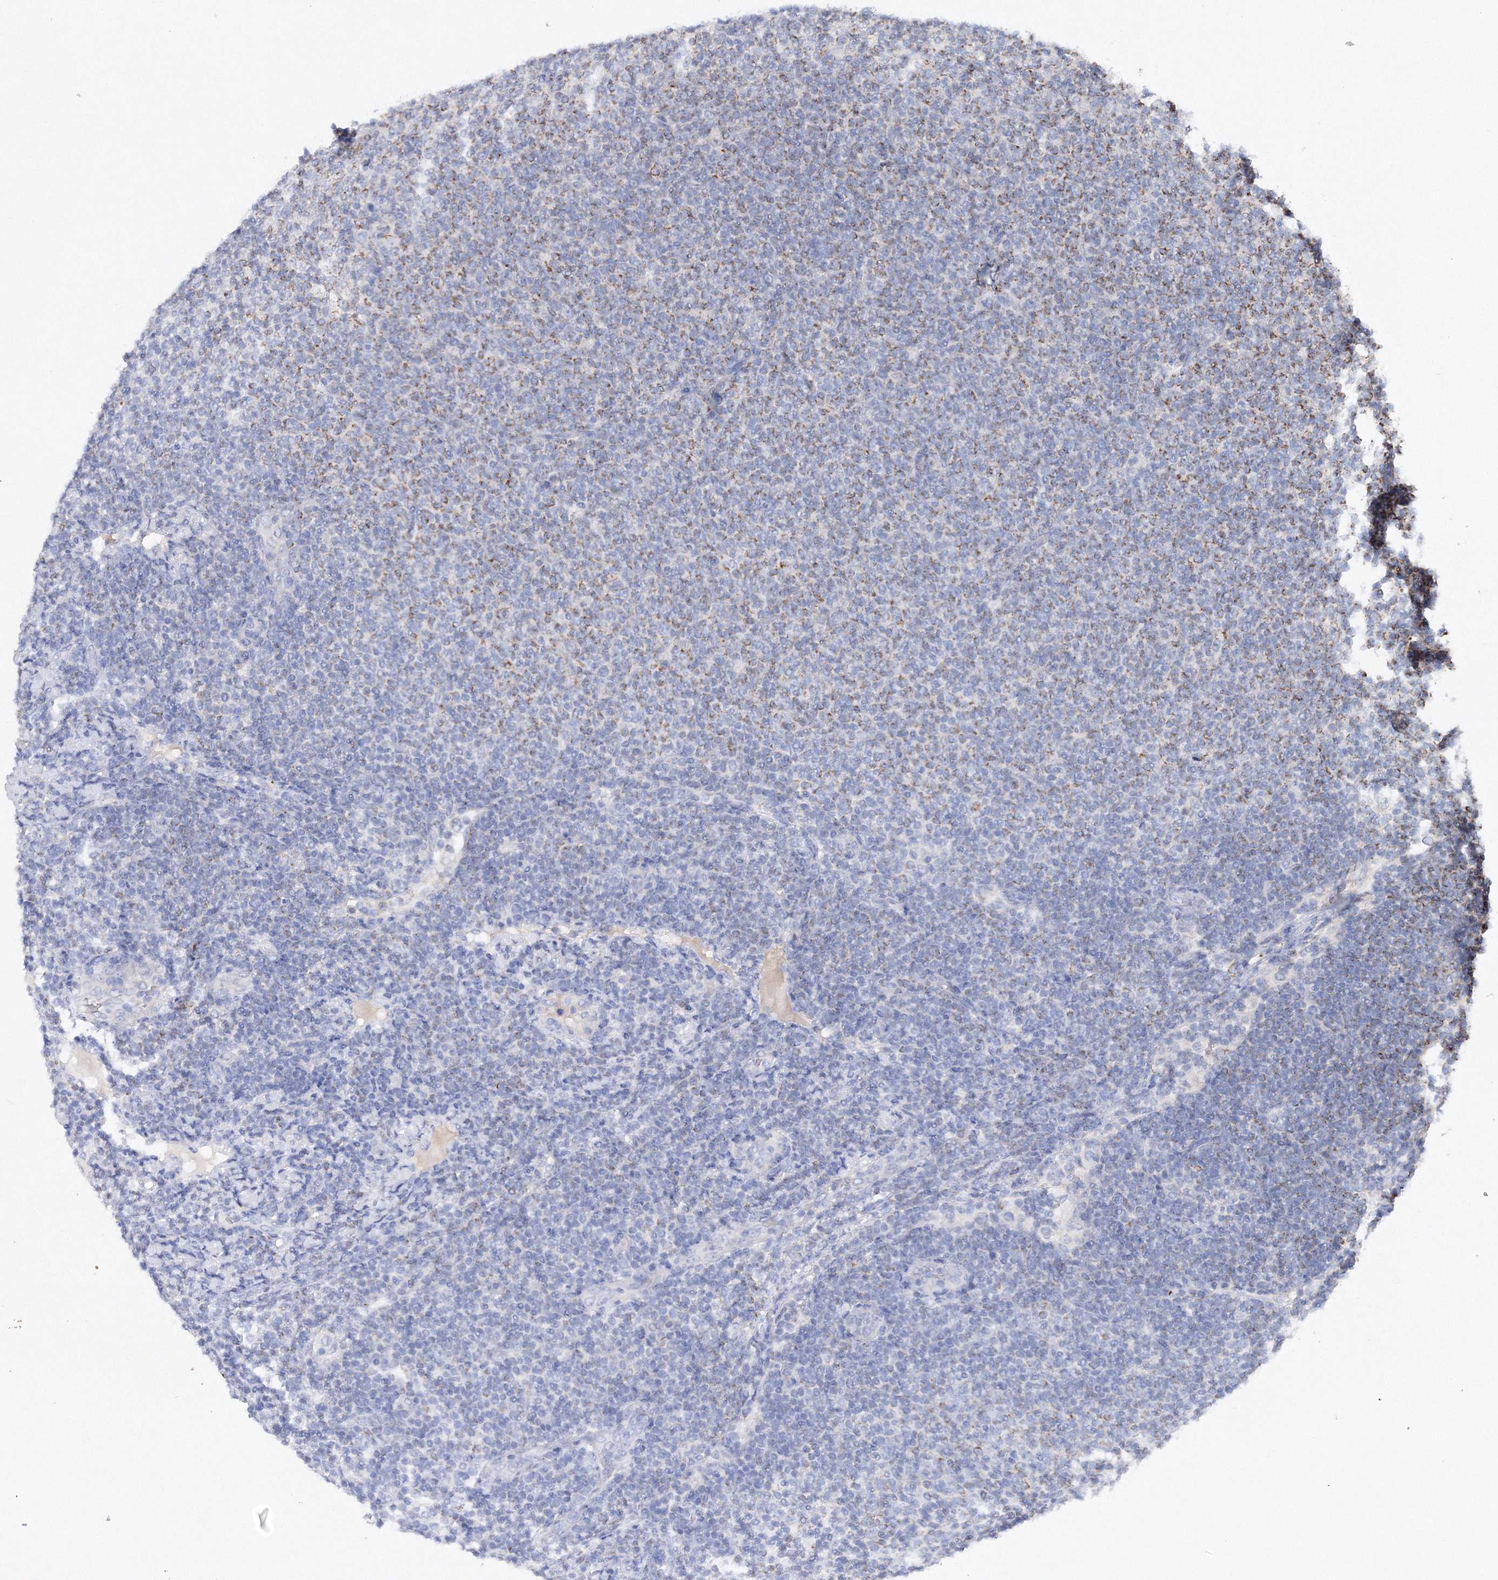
{"staining": {"intensity": "weak", "quantity": "25%-75%", "location": "cytoplasmic/membranous"}, "tissue": "lymphoma", "cell_type": "Tumor cells", "image_type": "cancer", "snomed": [{"axis": "morphology", "description": "Malignant lymphoma, non-Hodgkin's type, Low grade"}, {"axis": "topography", "description": "Lymph node"}], "caption": "High-magnification brightfield microscopy of lymphoma stained with DAB (3,3'-diaminobenzidine) (brown) and counterstained with hematoxylin (blue). tumor cells exhibit weak cytoplasmic/membranous positivity is present in approximately25%-75% of cells.", "gene": "GLS", "patient": {"sex": "male", "age": 66}}